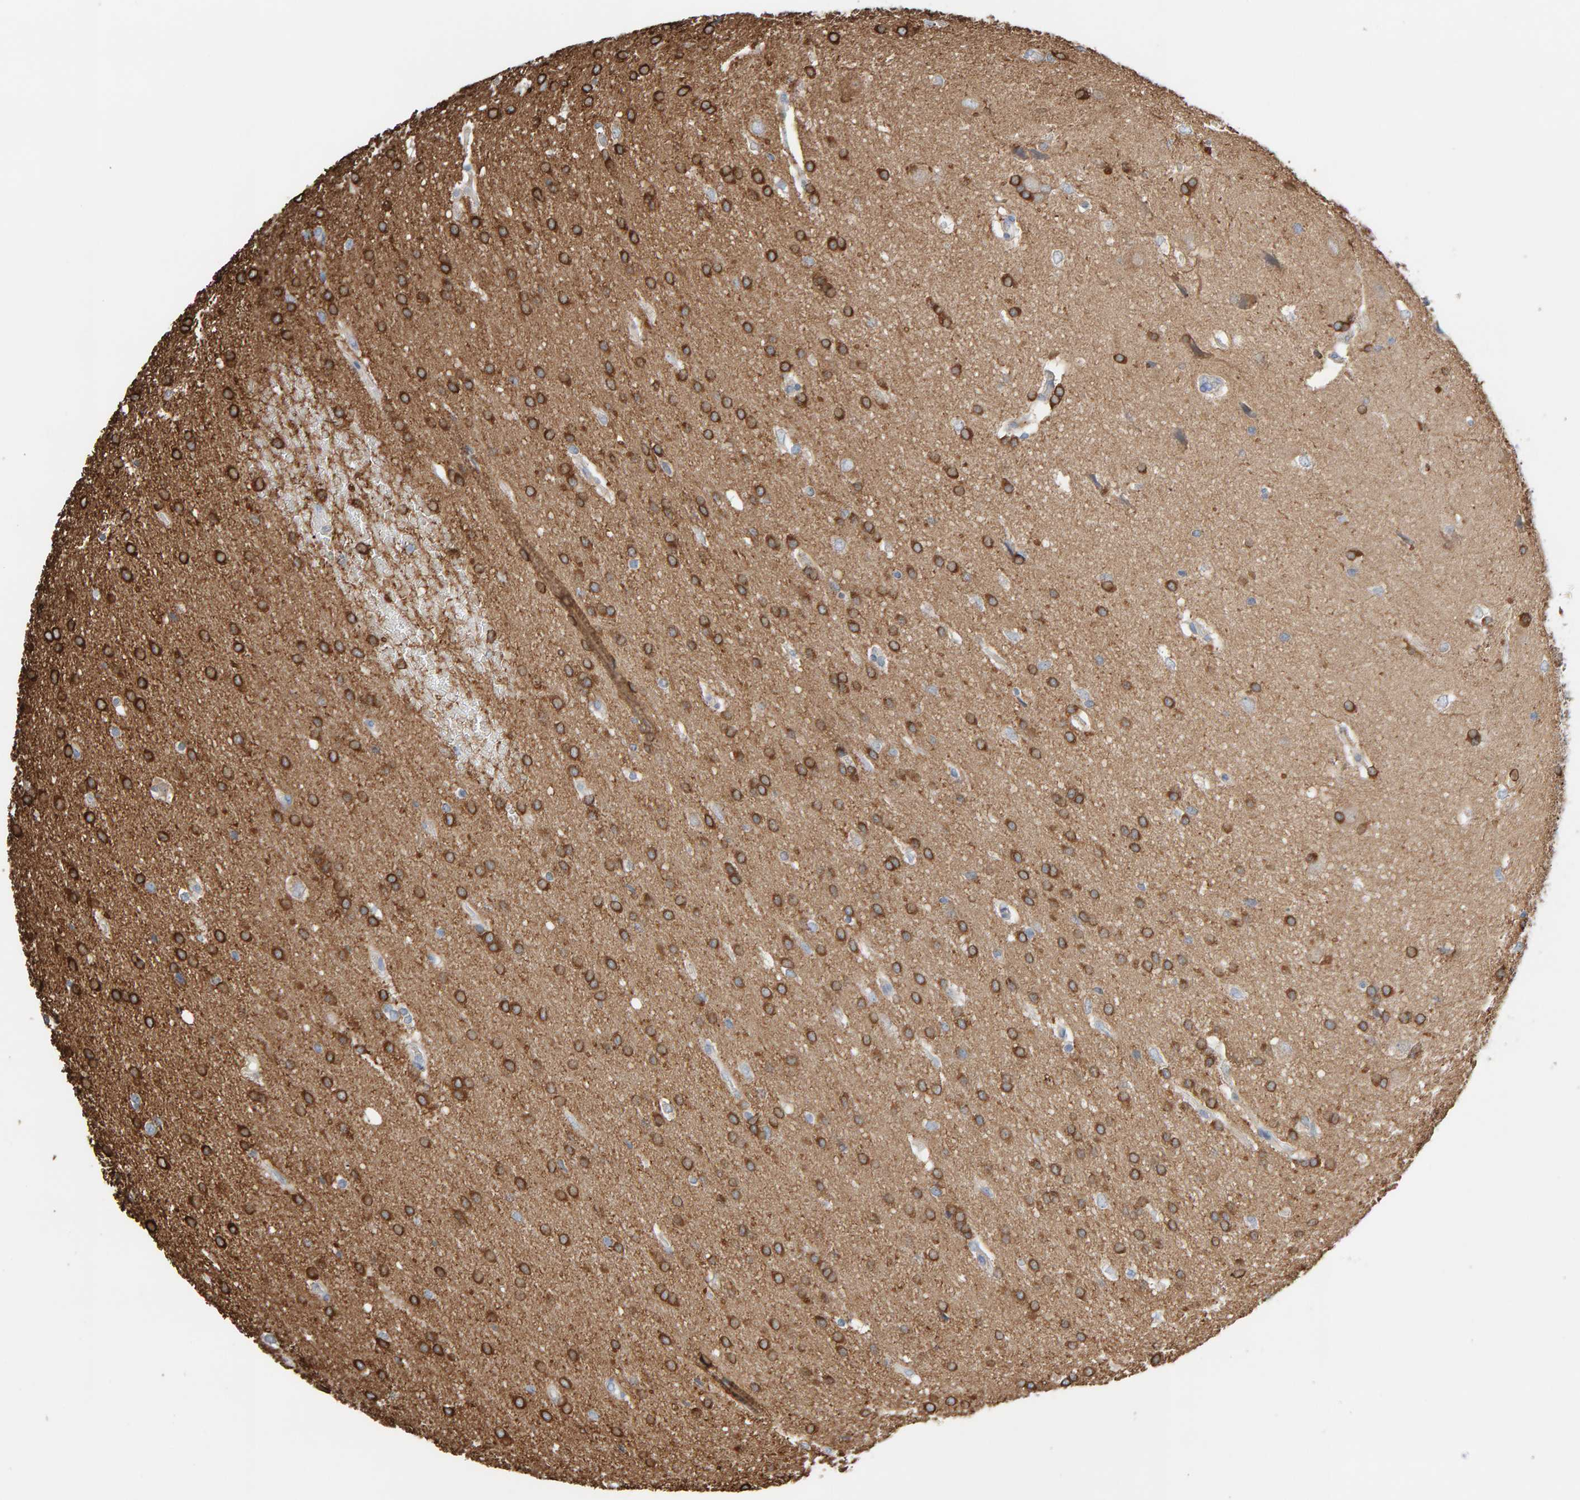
{"staining": {"intensity": "moderate", "quantity": ">75%", "location": "cytoplasmic/membranous"}, "tissue": "glioma", "cell_type": "Tumor cells", "image_type": "cancer", "snomed": [{"axis": "morphology", "description": "Glioma, malignant, Low grade"}, {"axis": "topography", "description": "Brain"}], "caption": "Immunohistochemistry (IHC) micrograph of neoplastic tissue: glioma stained using immunohistochemistry demonstrates medium levels of moderate protein expression localized specifically in the cytoplasmic/membranous of tumor cells, appearing as a cytoplasmic/membranous brown color.", "gene": "IPPK", "patient": {"sex": "female", "age": 37}}